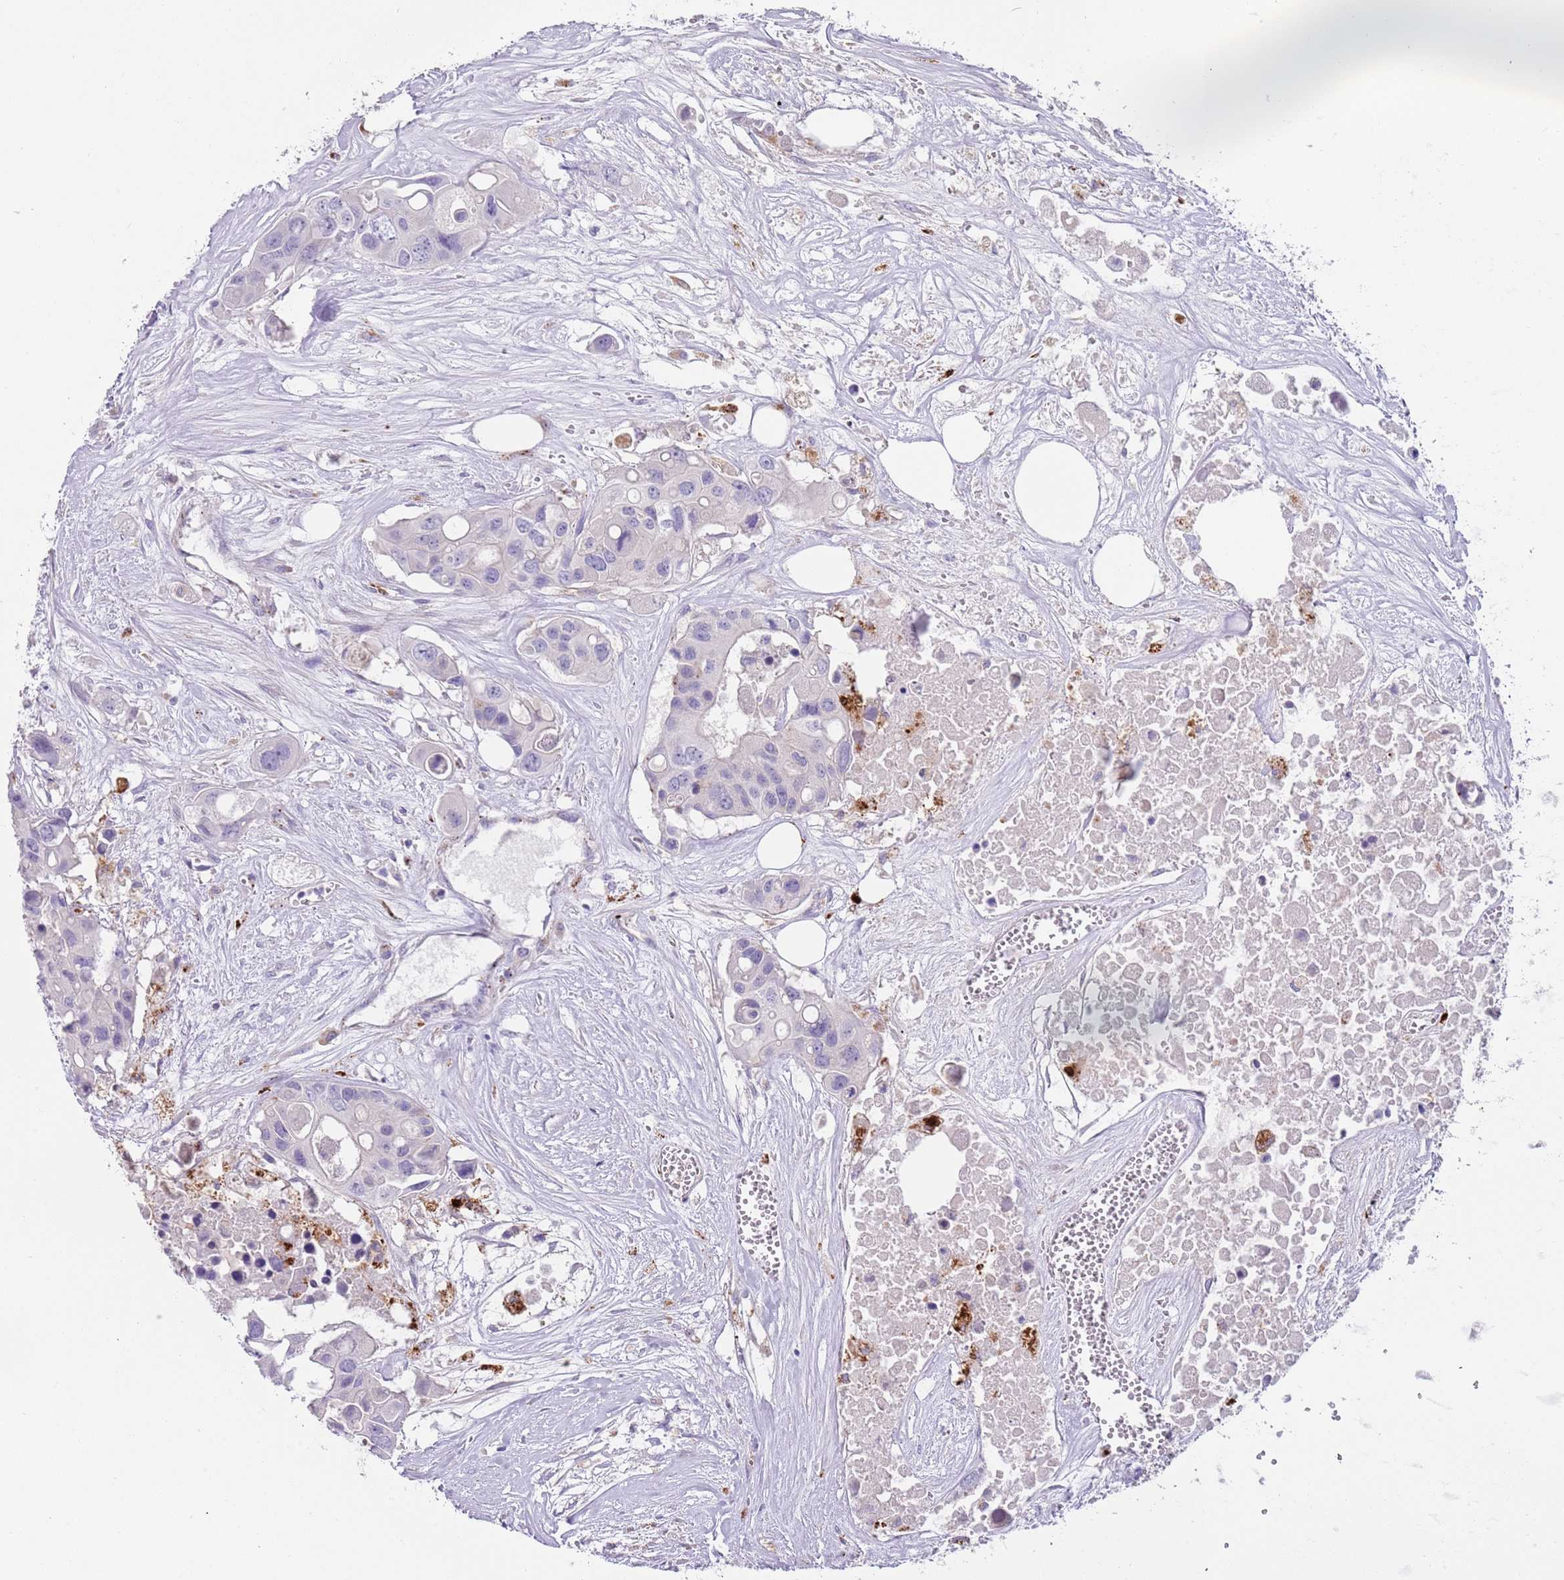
{"staining": {"intensity": "negative", "quantity": "none", "location": "none"}, "tissue": "colorectal cancer", "cell_type": "Tumor cells", "image_type": "cancer", "snomed": [{"axis": "morphology", "description": "Adenocarcinoma, NOS"}, {"axis": "topography", "description": "Colon"}], "caption": "Colorectal adenocarcinoma stained for a protein using immunohistochemistry (IHC) shows no staining tumor cells.", "gene": "LRRN3", "patient": {"sex": "male", "age": 77}}